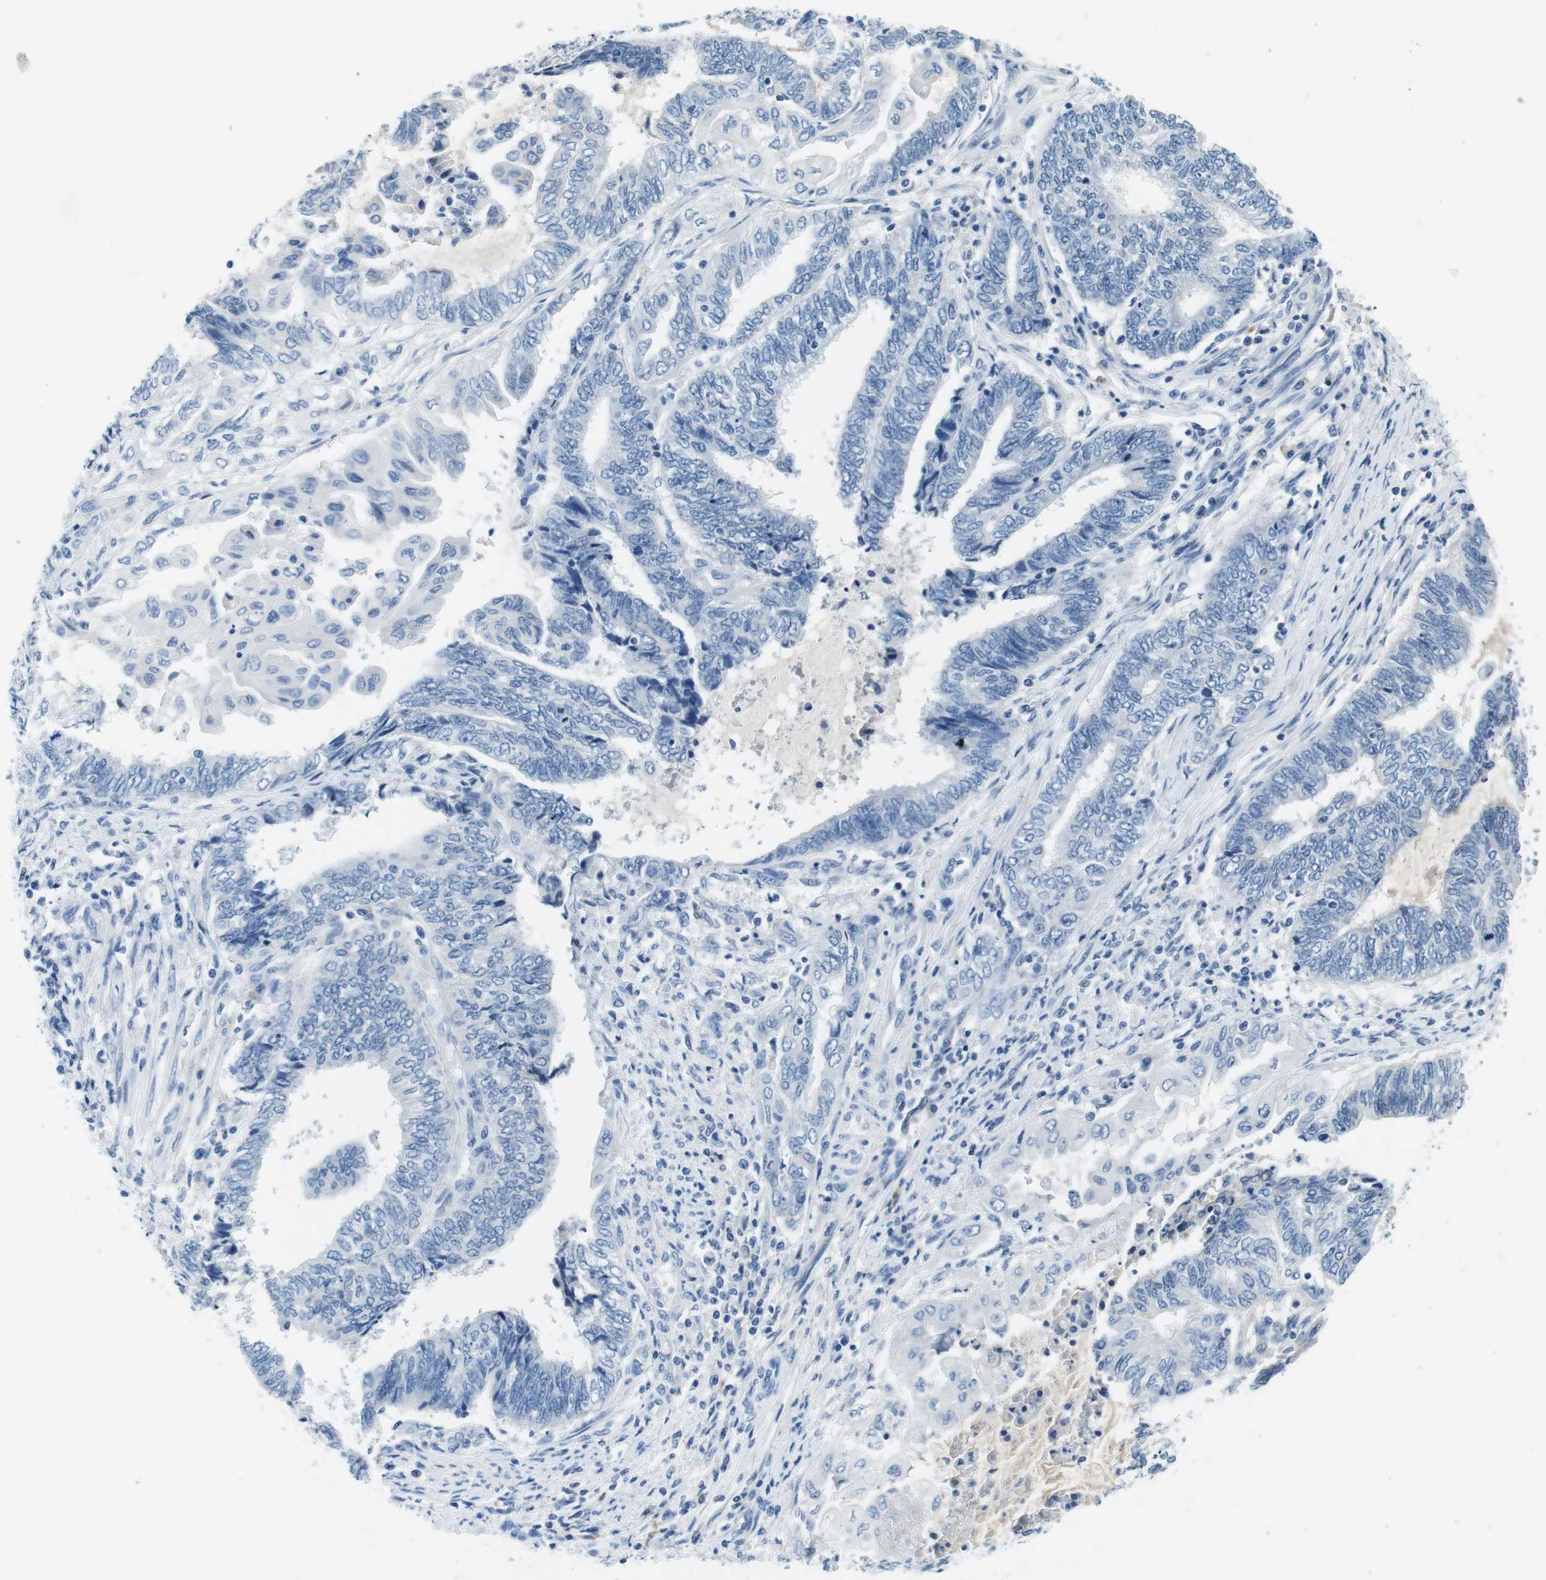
{"staining": {"intensity": "negative", "quantity": "none", "location": "none"}, "tissue": "endometrial cancer", "cell_type": "Tumor cells", "image_type": "cancer", "snomed": [{"axis": "morphology", "description": "Adenocarcinoma, NOS"}, {"axis": "topography", "description": "Uterus"}, {"axis": "topography", "description": "Endometrium"}], "caption": "Adenocarcinoma (endometrial) stained for a protein using IHC demonstrates no positivity tumor cells.", "gene": "IGHD", "patient": {"sex": "female", "age": 70}}